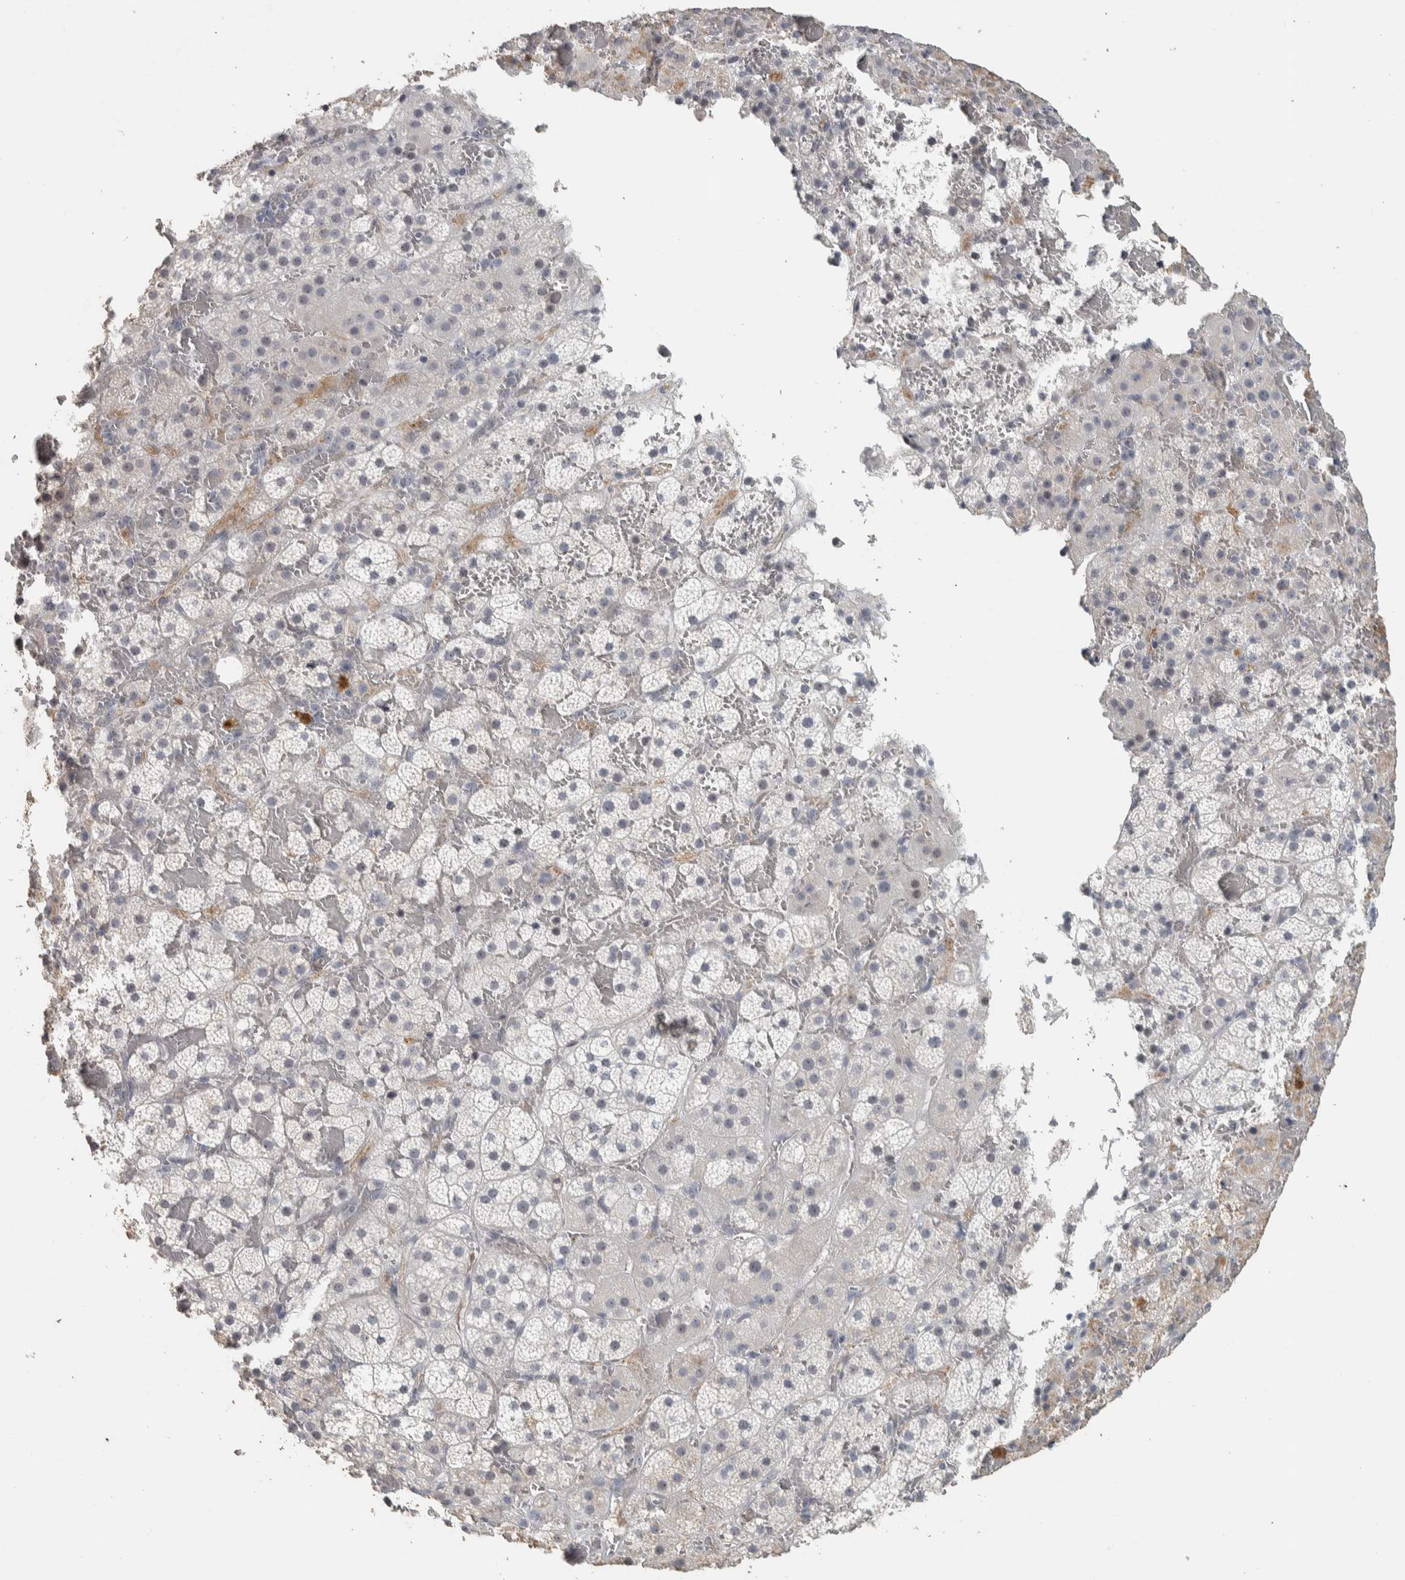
{"staining": {"intensity": "negative", "quantity": "none", "location": "none"}, "tissue": "adrenal gland", "cell_type": "Glandular cells", "image_type": "normal", "snomed": [{"axis": "morphology", "description": "Normal tissue, NOS"}, {"axis": "topography", "description": "Adrenal gland"}], "caption": "Immunohistochemical staining of benign human adrenal gland reveals no significant expression in glandular cells. (DAB immunohistochemistry (IHC), high magnification).", "gene": "DCAF10", "patient": {"sex": "female", "age": 59}}